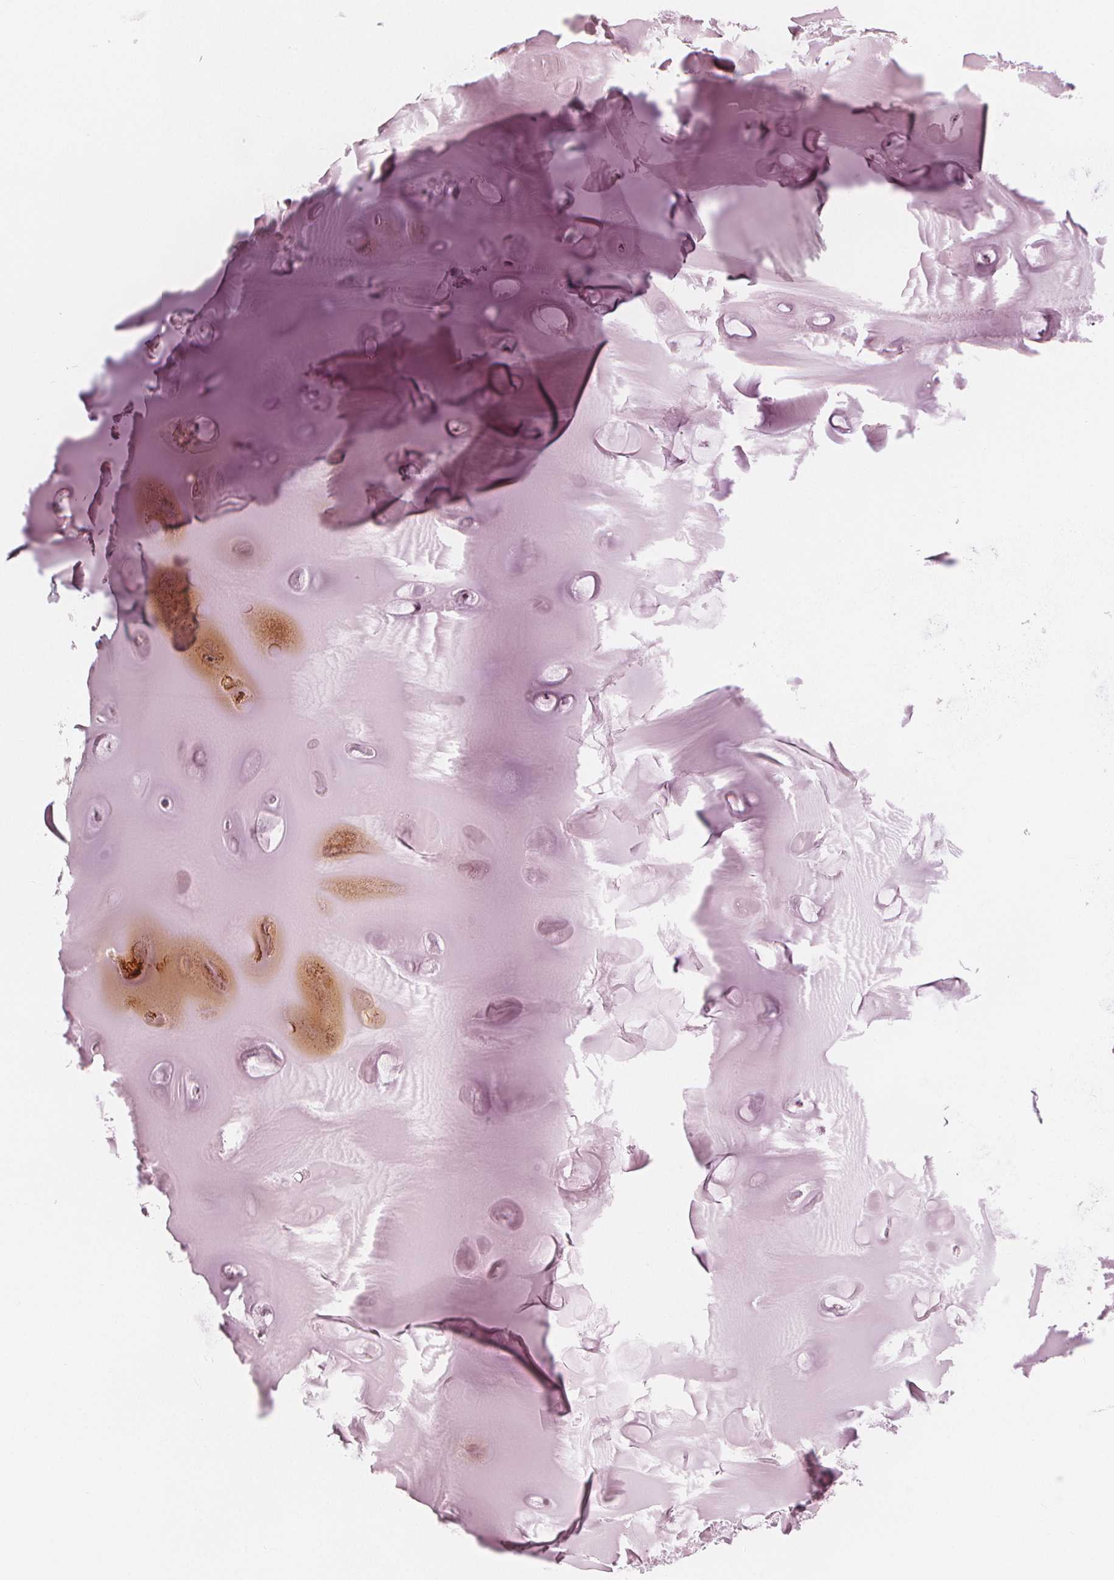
{"staining": {"intensity": "negative", "quantity": "none", "location": "none"}, "tissue": "soft tissue", "cell_type": "Chondrocytes", "image_type": "normal", "snomed": [{"axis": "morphology", "description": "Normal tissue, NOS"}, {"axis": "morphology", "description": "Squamous cell carcinoma, NOS"}, {"axis": "topography", "description": "Cartilage tissue"}, {"axis": "topography", "description": "Head-Neck"}], "caption": "An immunohistochemistry (IHC) photomicrograph of unremarkable soft tissue is shown. There is no staining in chondrocytes of soft tissue.", "gene": "PAEP", "patient": {"sex": "male", "age": 57}}